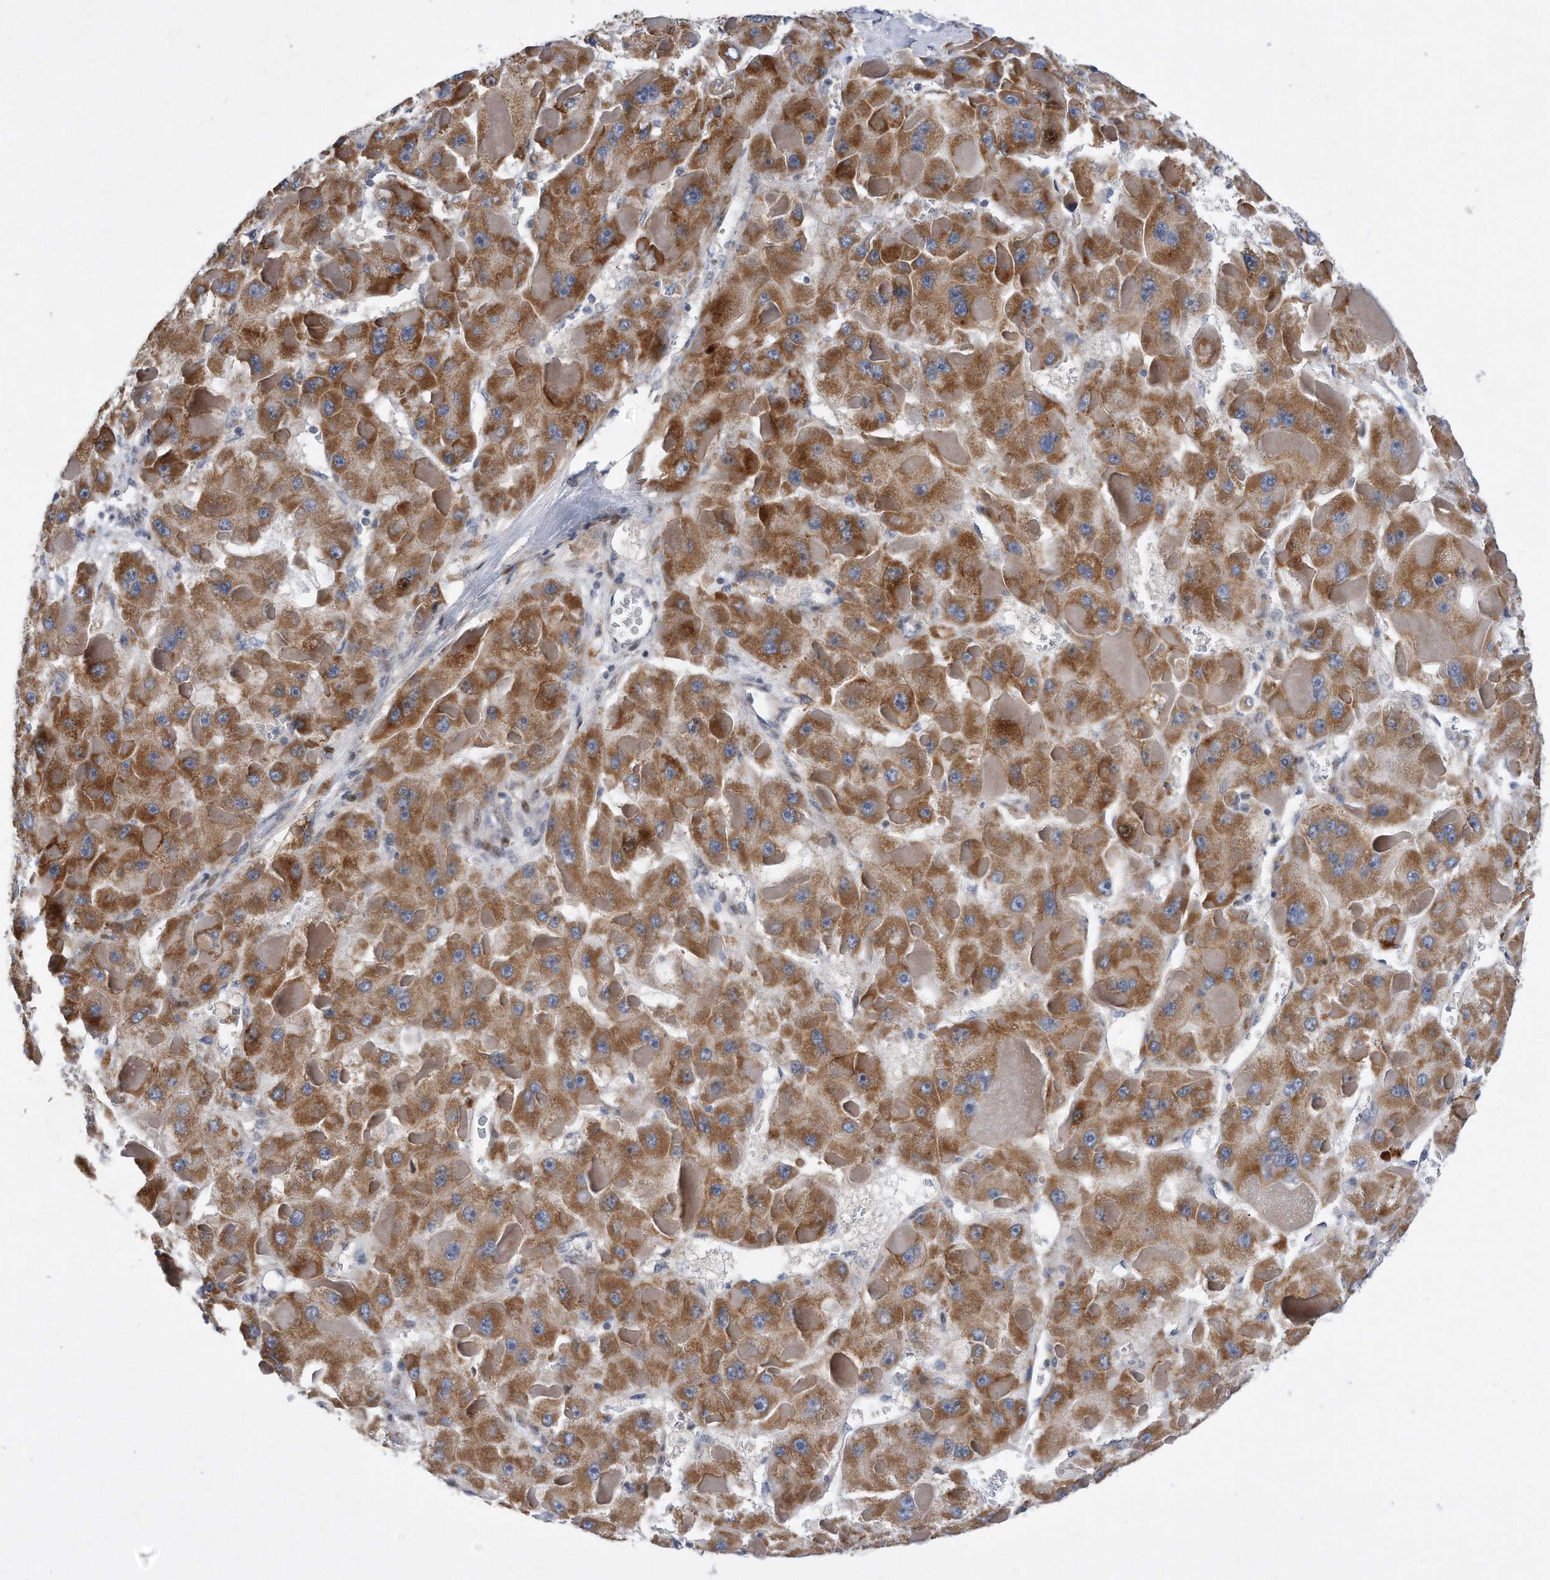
{"staining": {"intensity": "strong", "quantity": ">75%", "location": "cytoplasmic/membranous"}, "tissue": "liver cancer", "cell_type": "Tumor cells", "image_type": "cancer", "snomed": [{"axis": "morphology", "description": "Carcinoma, Hepatocellular, NOS"}, {"axis": "topography", "description": "Liver"}], "caption": "Immunohistochemistry (IHC) of liver cancer (hepatocellular carcinoma) demonstrates high levels of strong cytoplasmic/membranous positivity in approximately >75% of tumor cells. (Stains: DAB in brown, nuclei in blue, Microscopy: brightfield microscopy at high magnification).", "gene": "CDH12", "patient": {"sex": "female", "age": 73}}